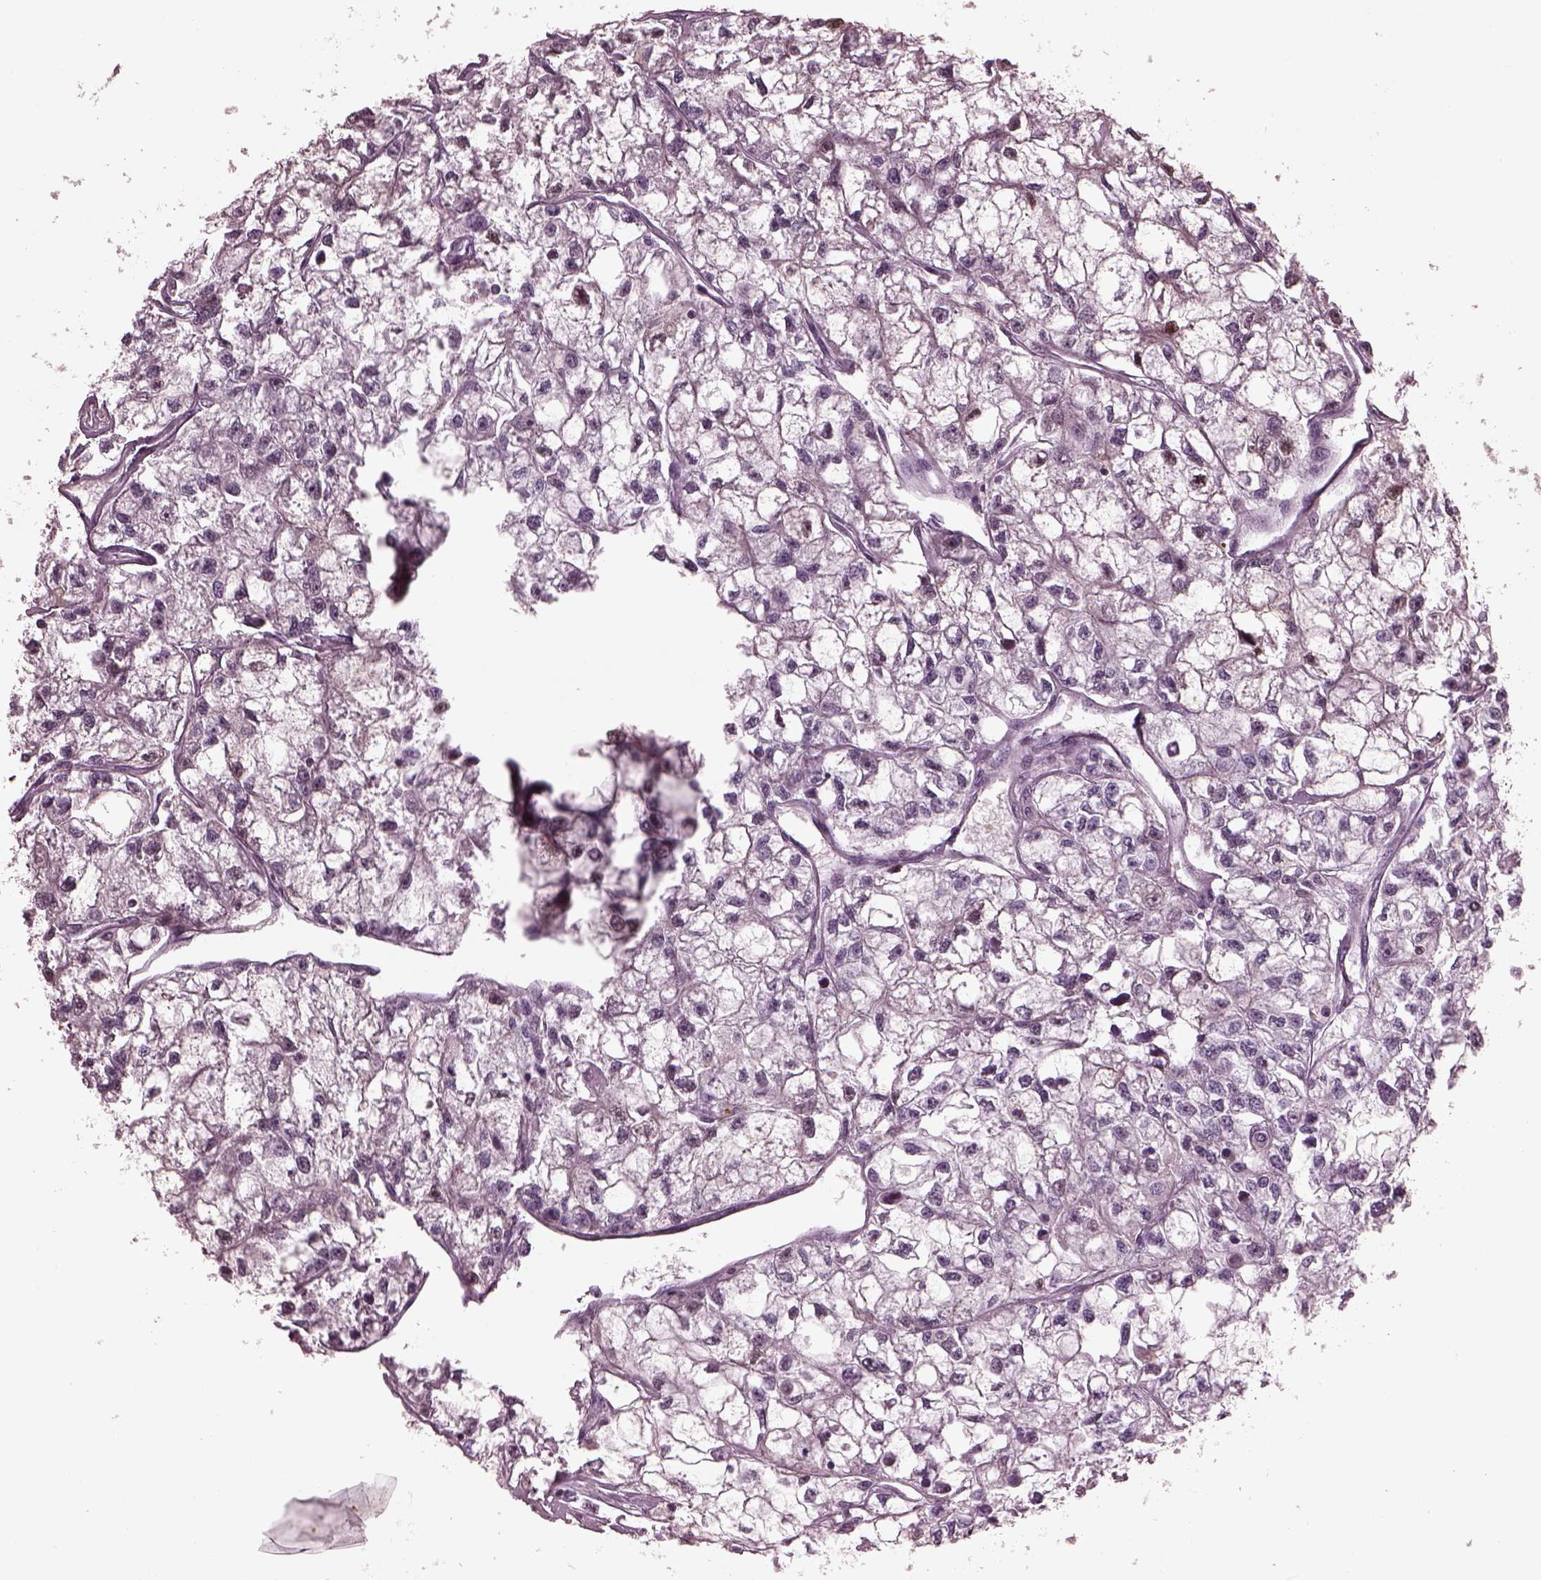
{"staining": {"intensity": "negative", "quantity": "none", "location": "none"}, "tissue": "renal cancer", "cell_type": "Tumor cells", "image_type": "cancer", "snomed": [{"axis": "morphology", "description": "Adenocarcinoma, NOS"}, {"axis": "topography", "description": "Kidney"}], "caption": "This is an immunohistochemistry histopathology image of adenocarcinoma (renal). There is no positivity in tumor cells.", "gene": "BFSP1", "patient": {"sex": "male", "age": 56}}